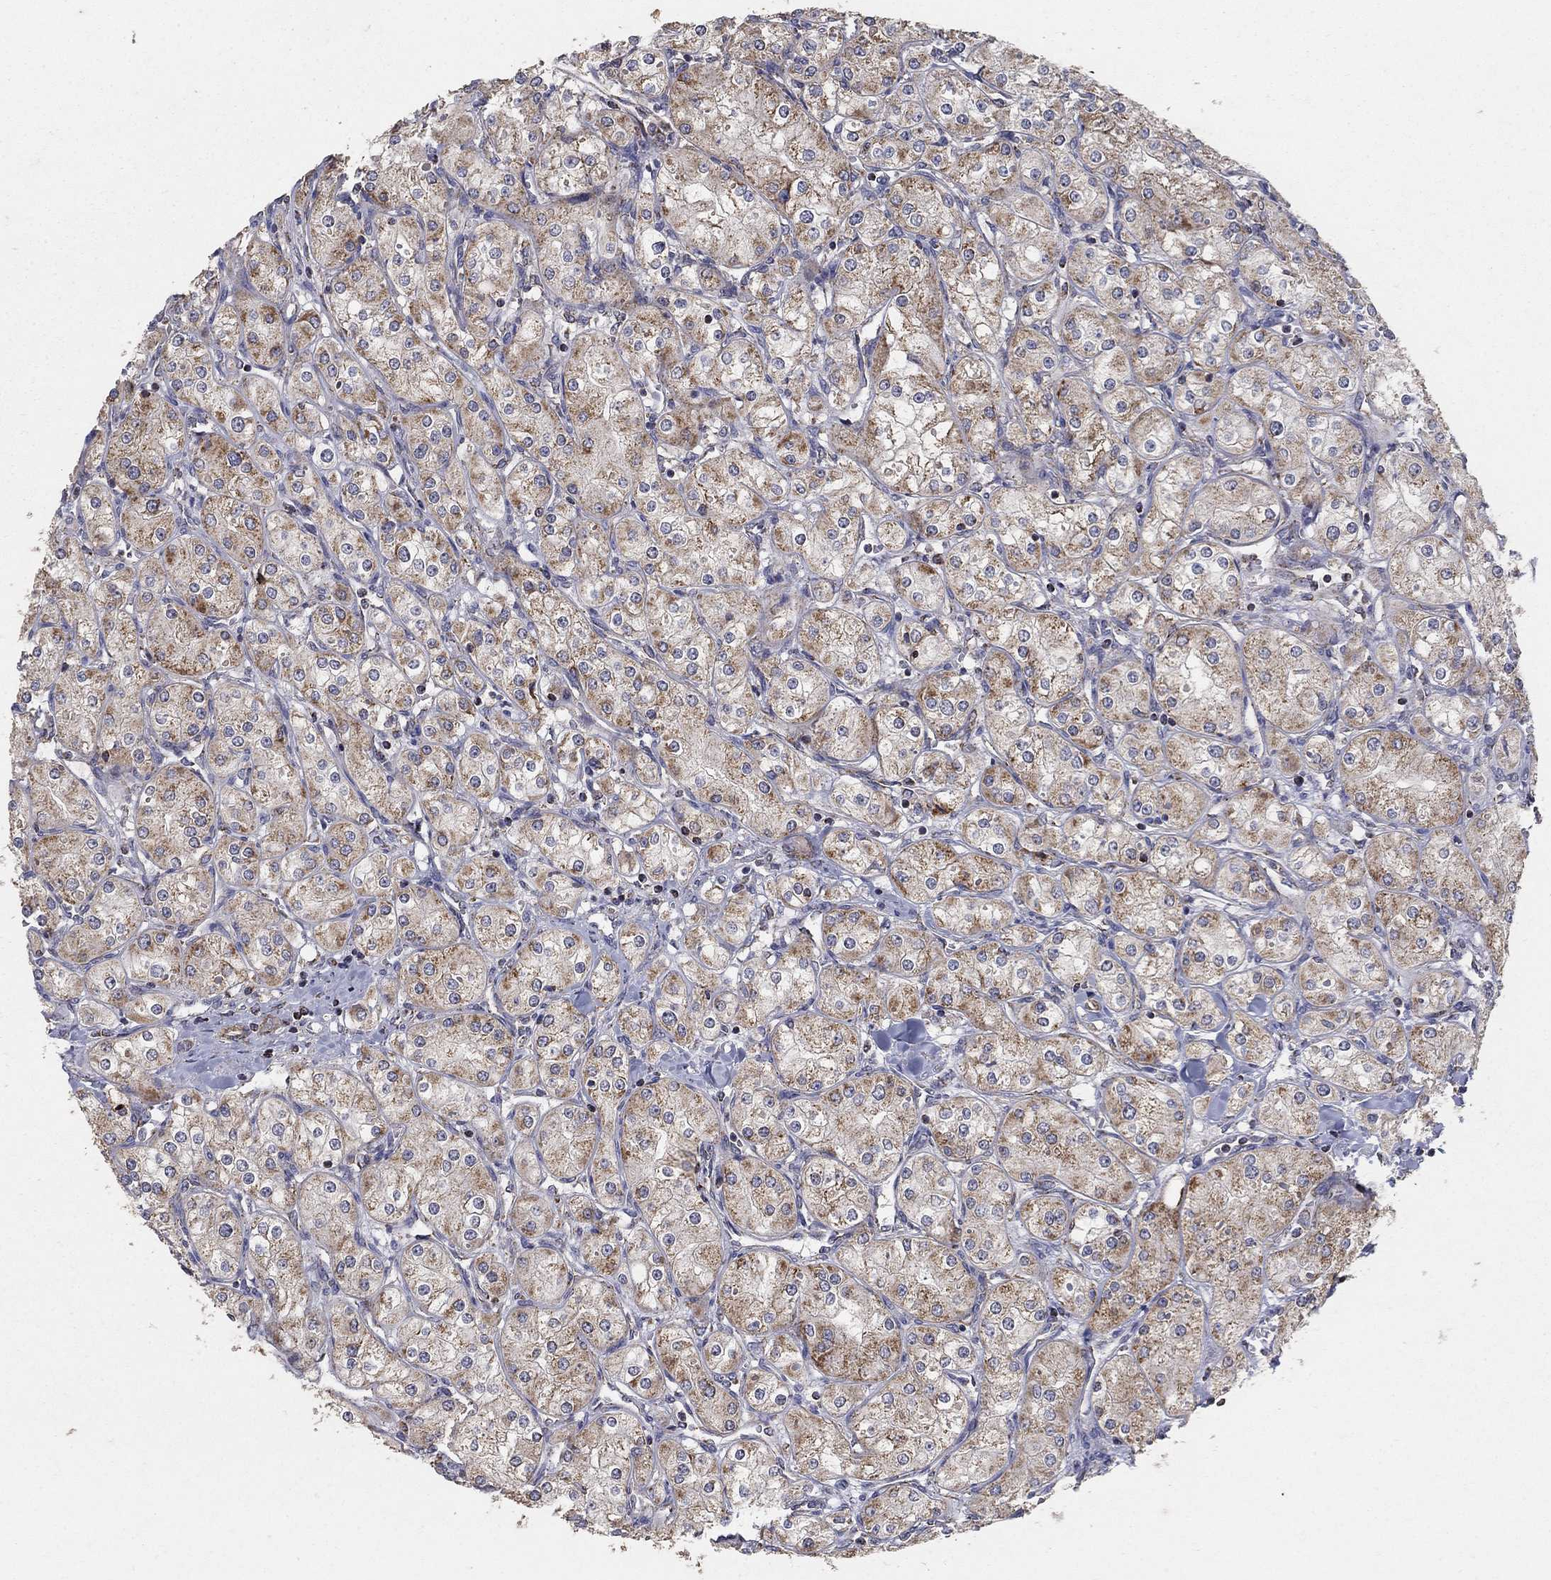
{"staining": {"intensity": "moderate", "quantity": "<25%", "location": "cytoplasmic/membranous"}, "tissue": "renal cancer", "cell_type": "Tumor cells", "image_type": "cancer", "snomed": [{"axis": "morphology", "description": "Adenocarcinoma, NOS"}, {"axis": "topography", "description": "Kidney"}], "caption": "The histopathology image shows staining of renal cancer (adenocarcinoma), revealing moderate cytoplasmic/membranous protein staining (brown color) within tumor cells.", "gene": "GPSM1", "patient": {"sex": "male", "age": 77}}